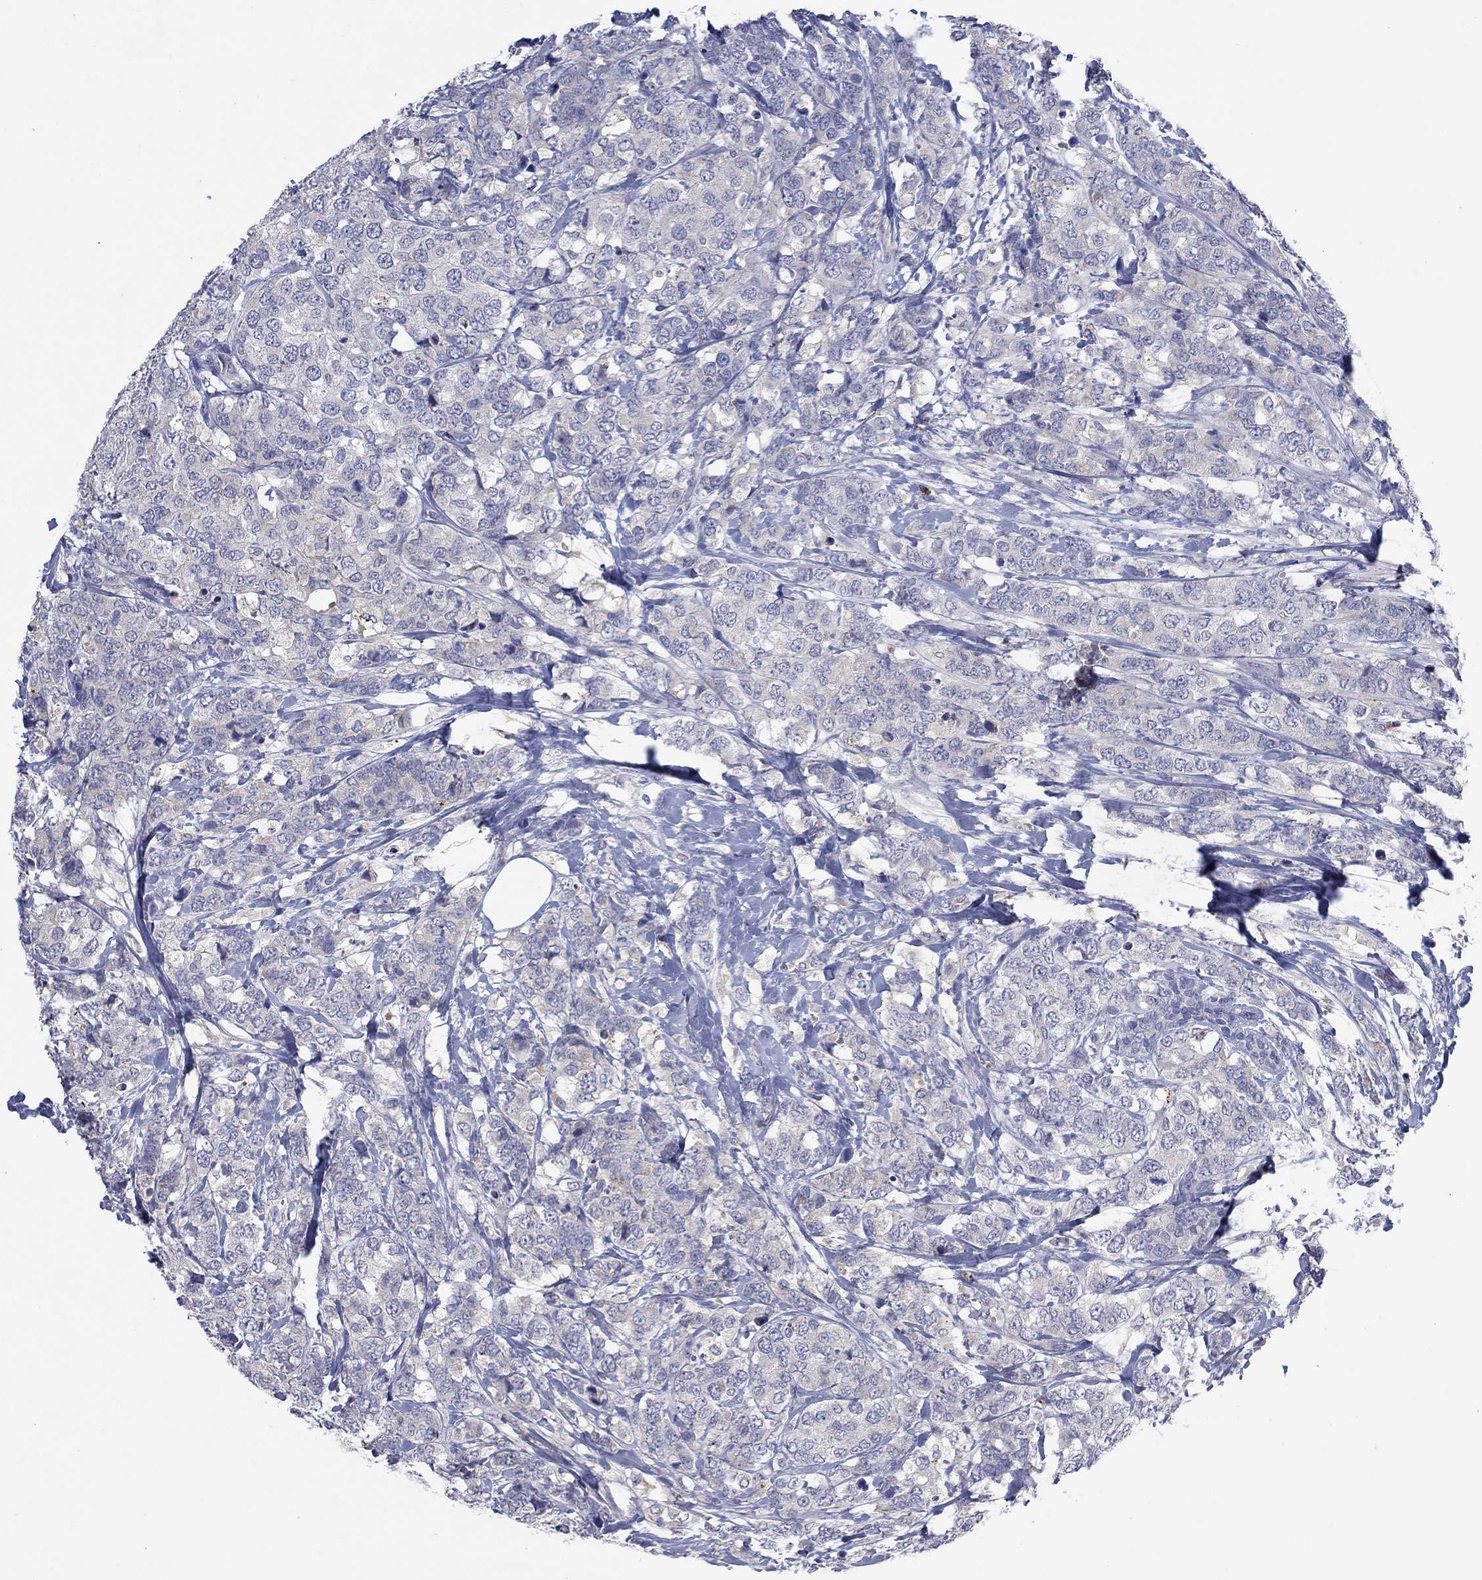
{"staining": {"intensity": "negative", "quantity": "none", "location": "none"}, "tissue": "breast cancer", "cell_type": "Tumor cells", "image_type": "cancer", "snomed": [{"axis": "morphology", "description": "Lobular carcinoma"}, {"axis": "topography", "description": "Breast"}], "caption": "Breast cancer was stained to show a protein in brown. There is no significant staining in tumor cells.", "gene": "PLCL2", "patient": {"sex": "female", "age": 59}}